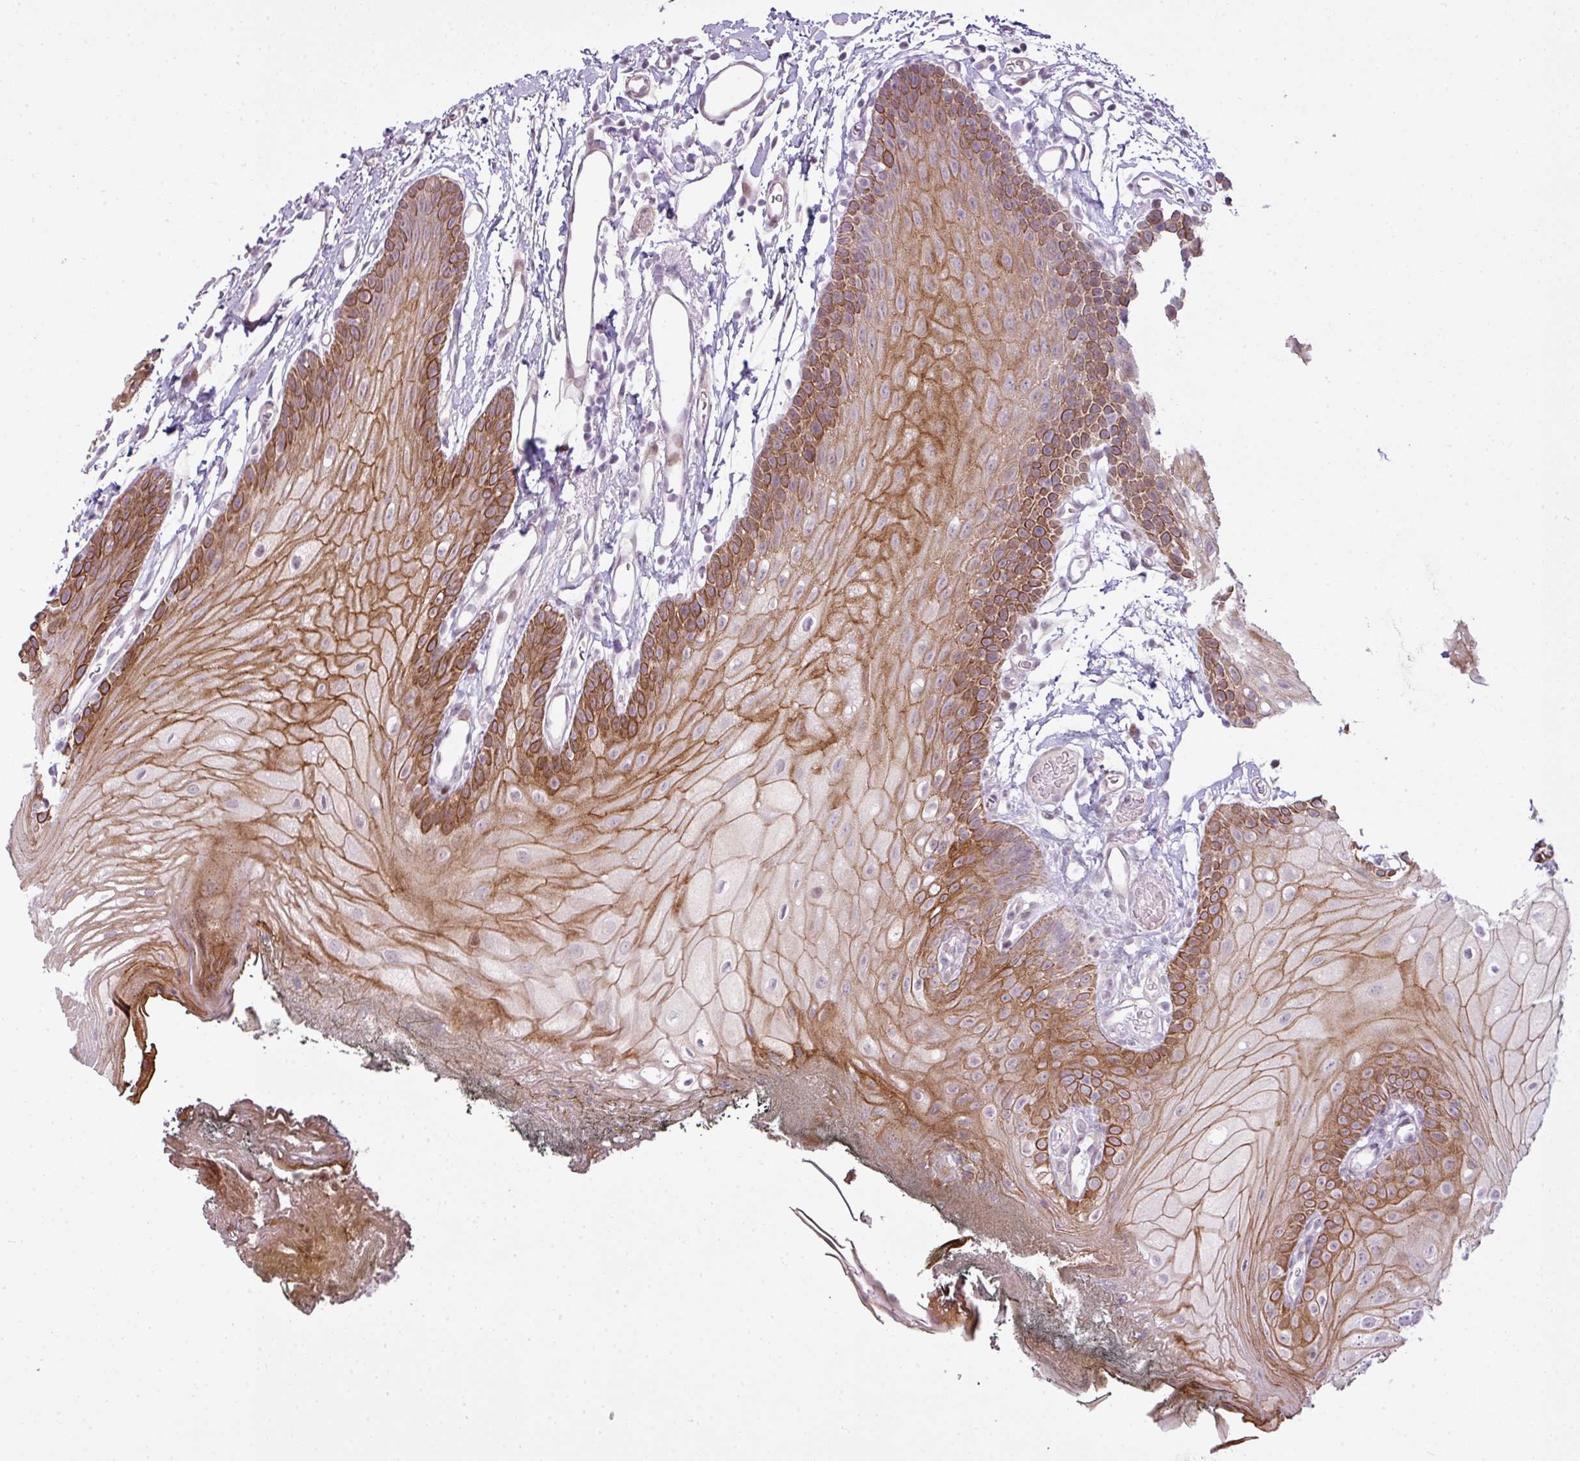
{"staining": {"intensity": "moderate", "quantity": "25%-75%", "location": "cytoplasmic/membranous"}, "tissue": "oral mucosa", "cell_type": "Squamous epithelial cells", "image_type": "normal", "snomed": [{"axis": "morphology", "description": "Normal tissue, NOS"}, {"axis": "morphology", "description": "Squamous cell carcinoma, NOS"}, {"axis": "topography", "description": "Oral tissue"}, {"axis": "topography", "description": "Head-Neck"}], "caption": "This histopathology image reveals immunohistochemistry staining of normal human oral mucosa, with medium moderate cytoplasmic/membranous staining in approximately 25%-75% of squamous epithelial cells.", "gene": "ZNF688", "patient": {"sex": "female", "age": 81}}